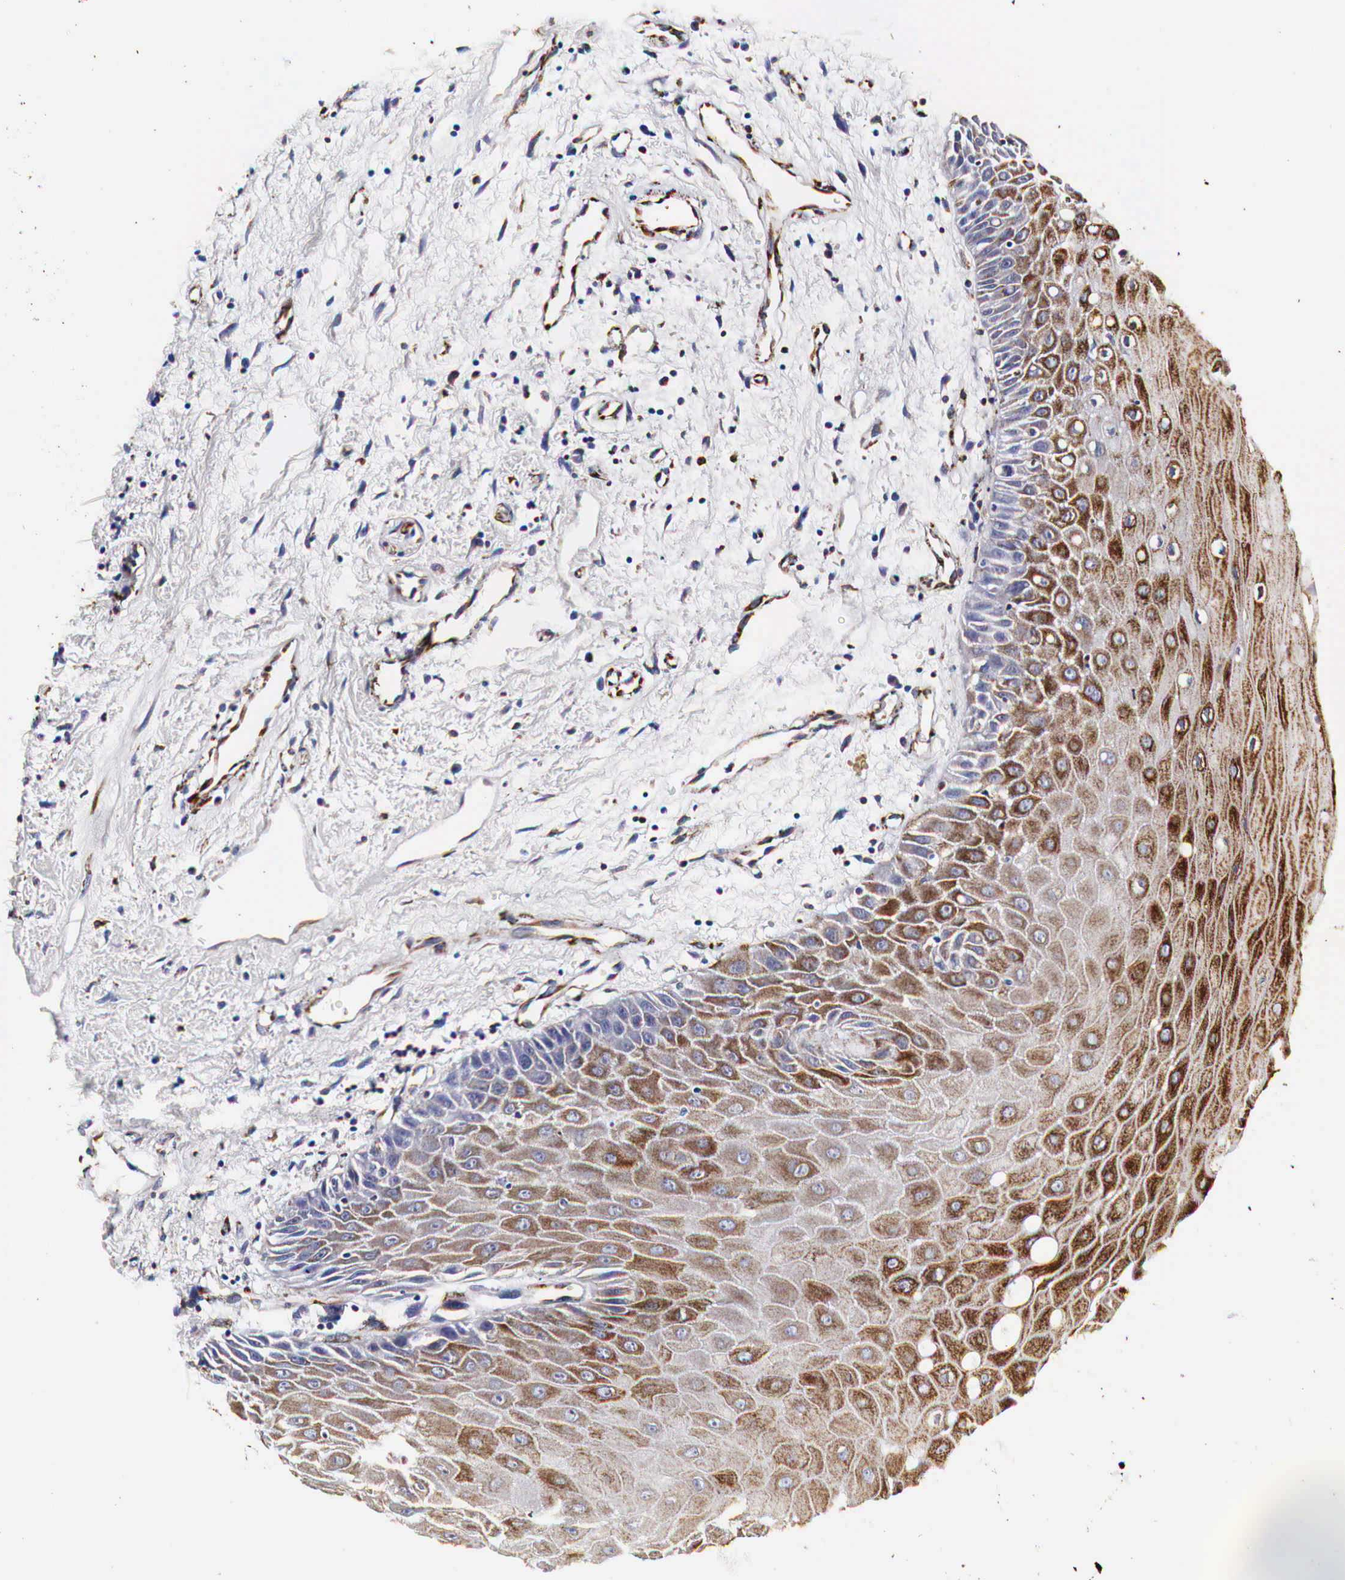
{"staining": {"intensity": "strong", "quantity": ">75%", "location": "cytoplasmic/membranous"}, "tissue": "oral mucosa", "cell_type": "Squamous epithelial cells", "image_type": "normal", "snomed": [{"axis": "morphology", "description": "Normal tissue, NOS"}, {"axis": "topography", "description": "Oral tissue"}], "caption": "The micrograph exhibits immunohistochemical staining of normal oral mucosa. There is strong cytoplasmic/membranous positivity is seen in approximately >75% of squamous epithelial cells.", "gene": "CKAP4", "patient": {"sex": "male", "age": 54}}